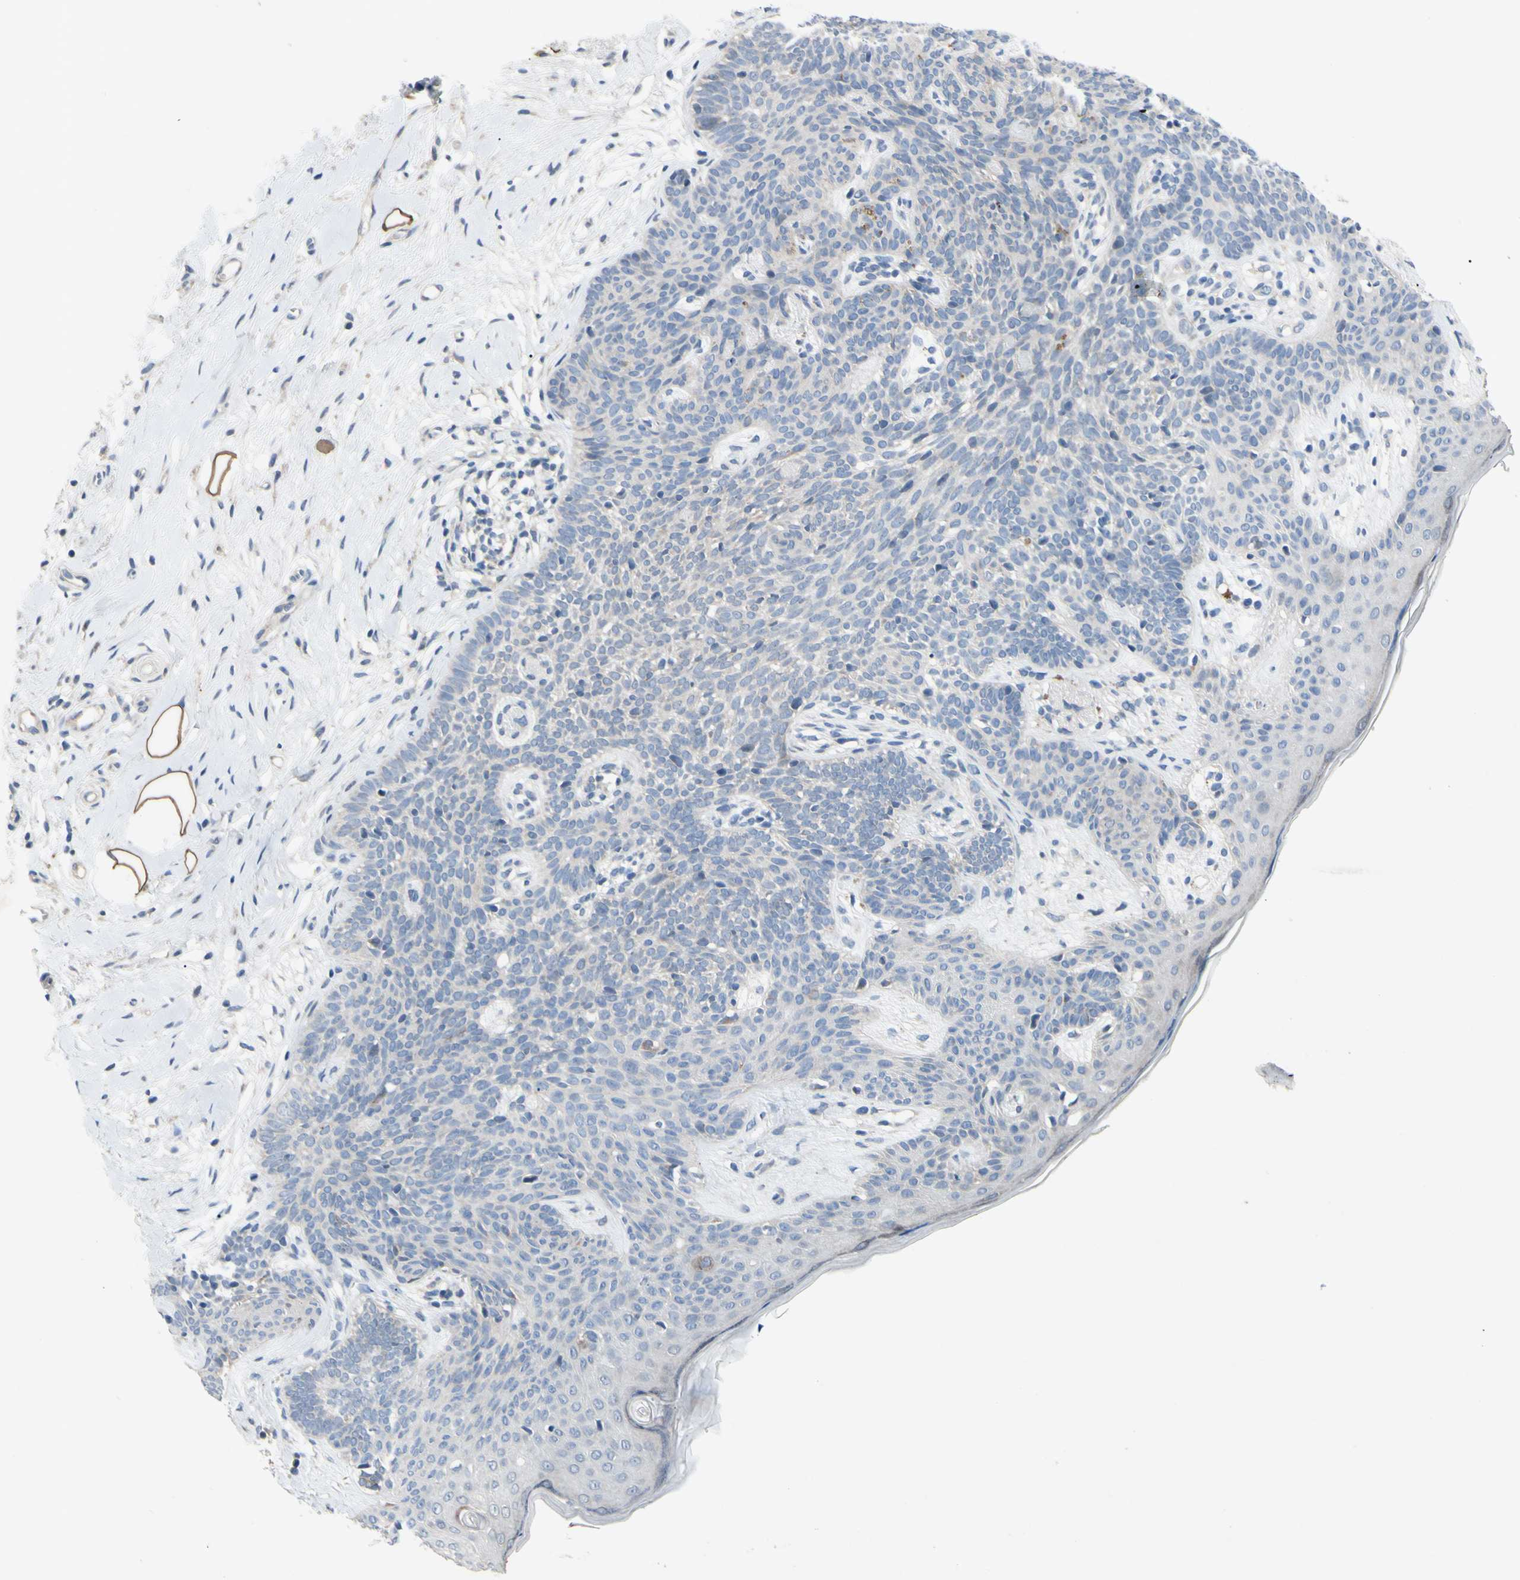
{"staining": {"intensity": "weak", "quantity": "25%-75%", "location": "cytoplasmic/membranous"}, "tissue": "skin cancer", "cell_type": "Tumor cells", "image_type": "cancer", "snomed": [{"axis": "morphology", "description": "Developmental malformation"}, {"axis": "morphology", "description": "Basal cell carcinoma"}, {"axis": "topography", "description": "Skin"}], "caption": "Protein expression analysis of human skin basal cell carcinoma reveals weak cytoplasmic/membranous staining in about 25%-75% of tumor cells. (brown staining indicates protein expression, while blue staining denotes nuclei).", "gene": "GRAMD2B", "patient": {"sex": "female", "age": 62}}